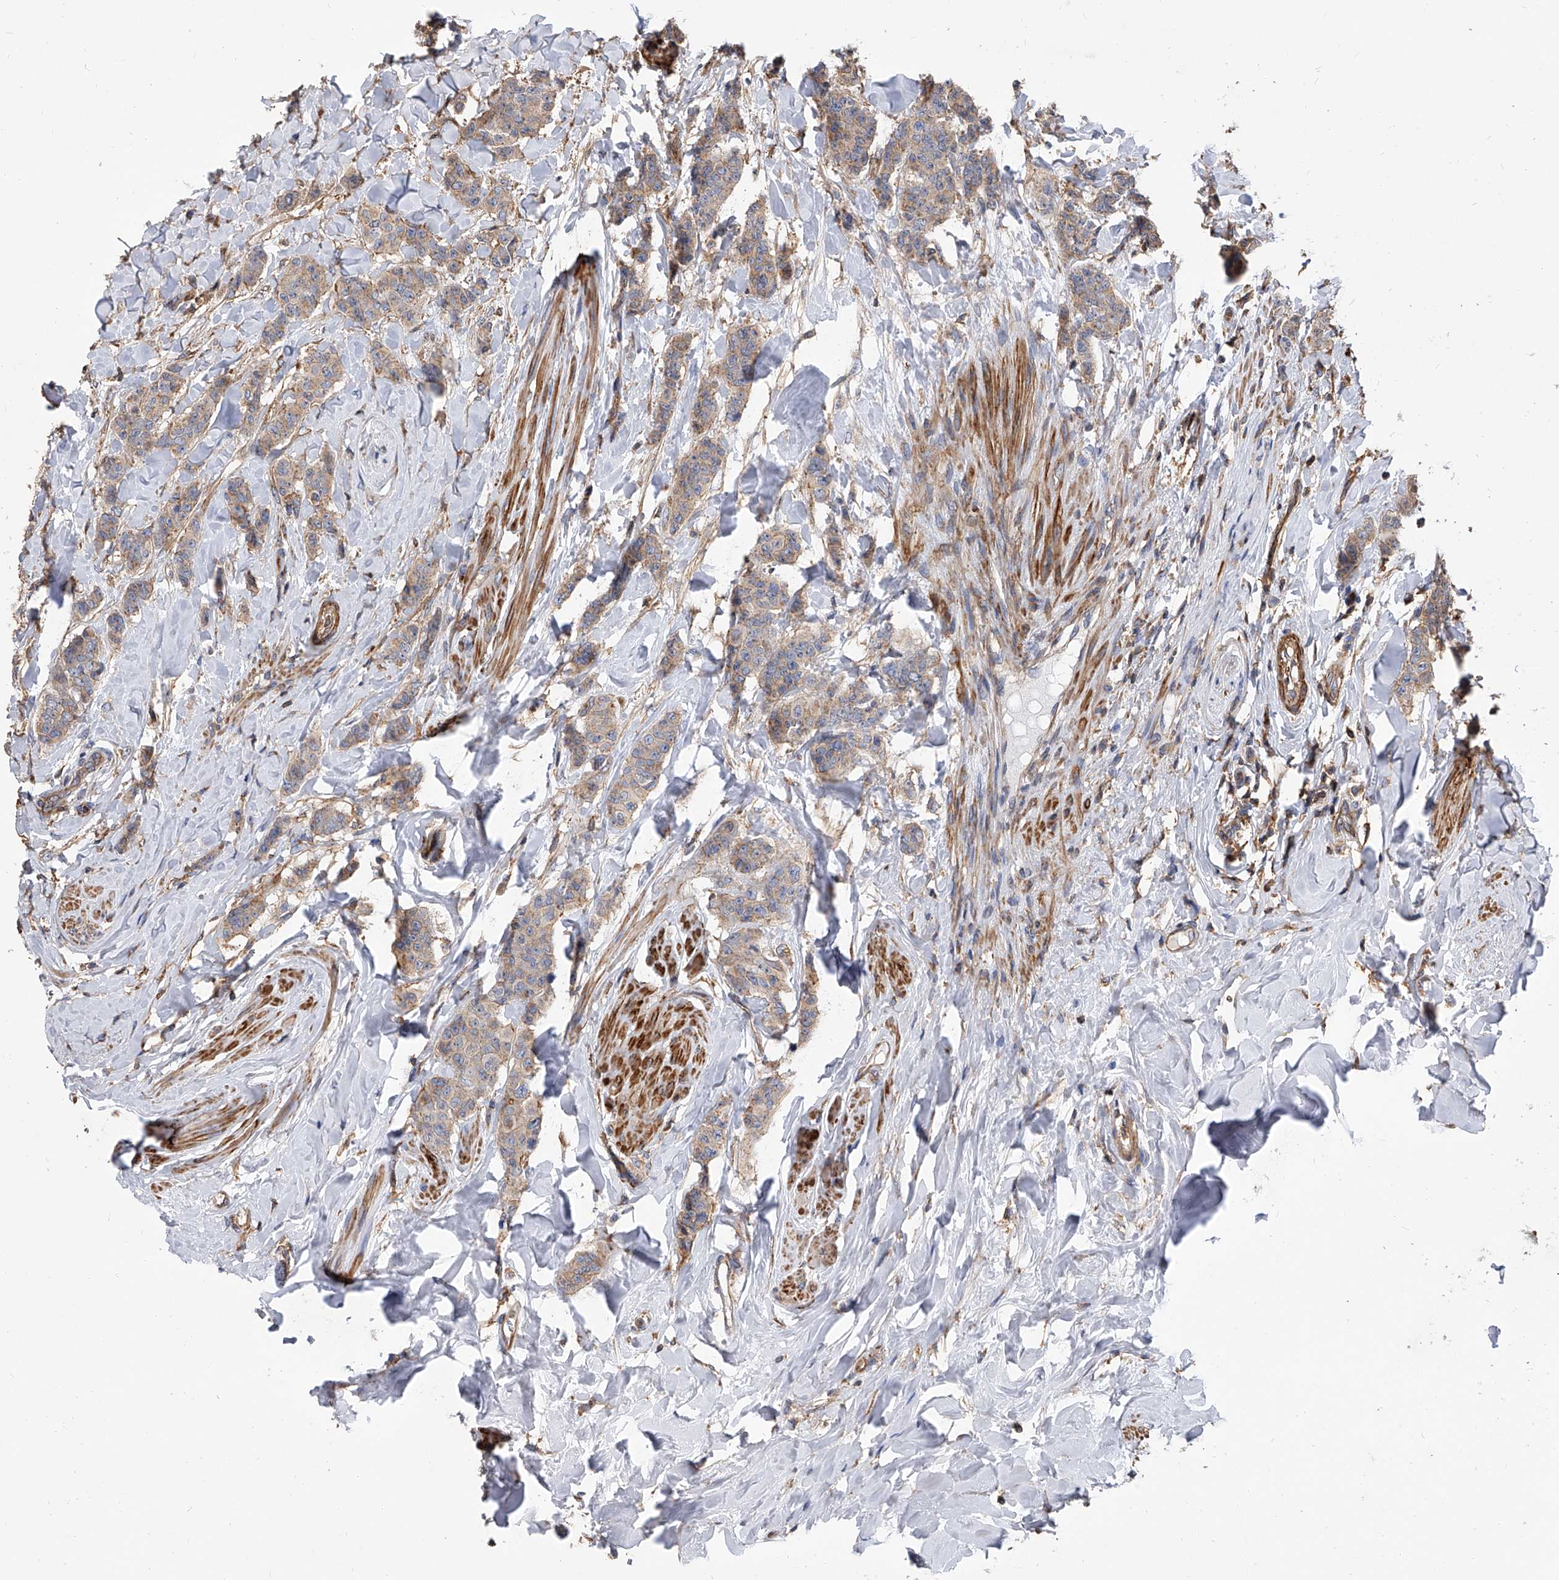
{"staining": {"intensity": "weak", "quantity": "25%-75%", "location": "cytoplasmic/membranous"}, "tissue": "breast cancer", "cell_type": "Tumor cells", "image_type": "cancer", "snomed": [{"axis": "morphology", "description": "Duct carcinoma"}, {"axis": "topography", "description": "Breast"}], "caption": "Breast cancer stained with a brown dye exhibits weak cytoplasmic/membranous positive expression in approximately 25%-75% of tumor cells.", "gene": "PISD", "patient": {"sex": "female", "age": 40}}